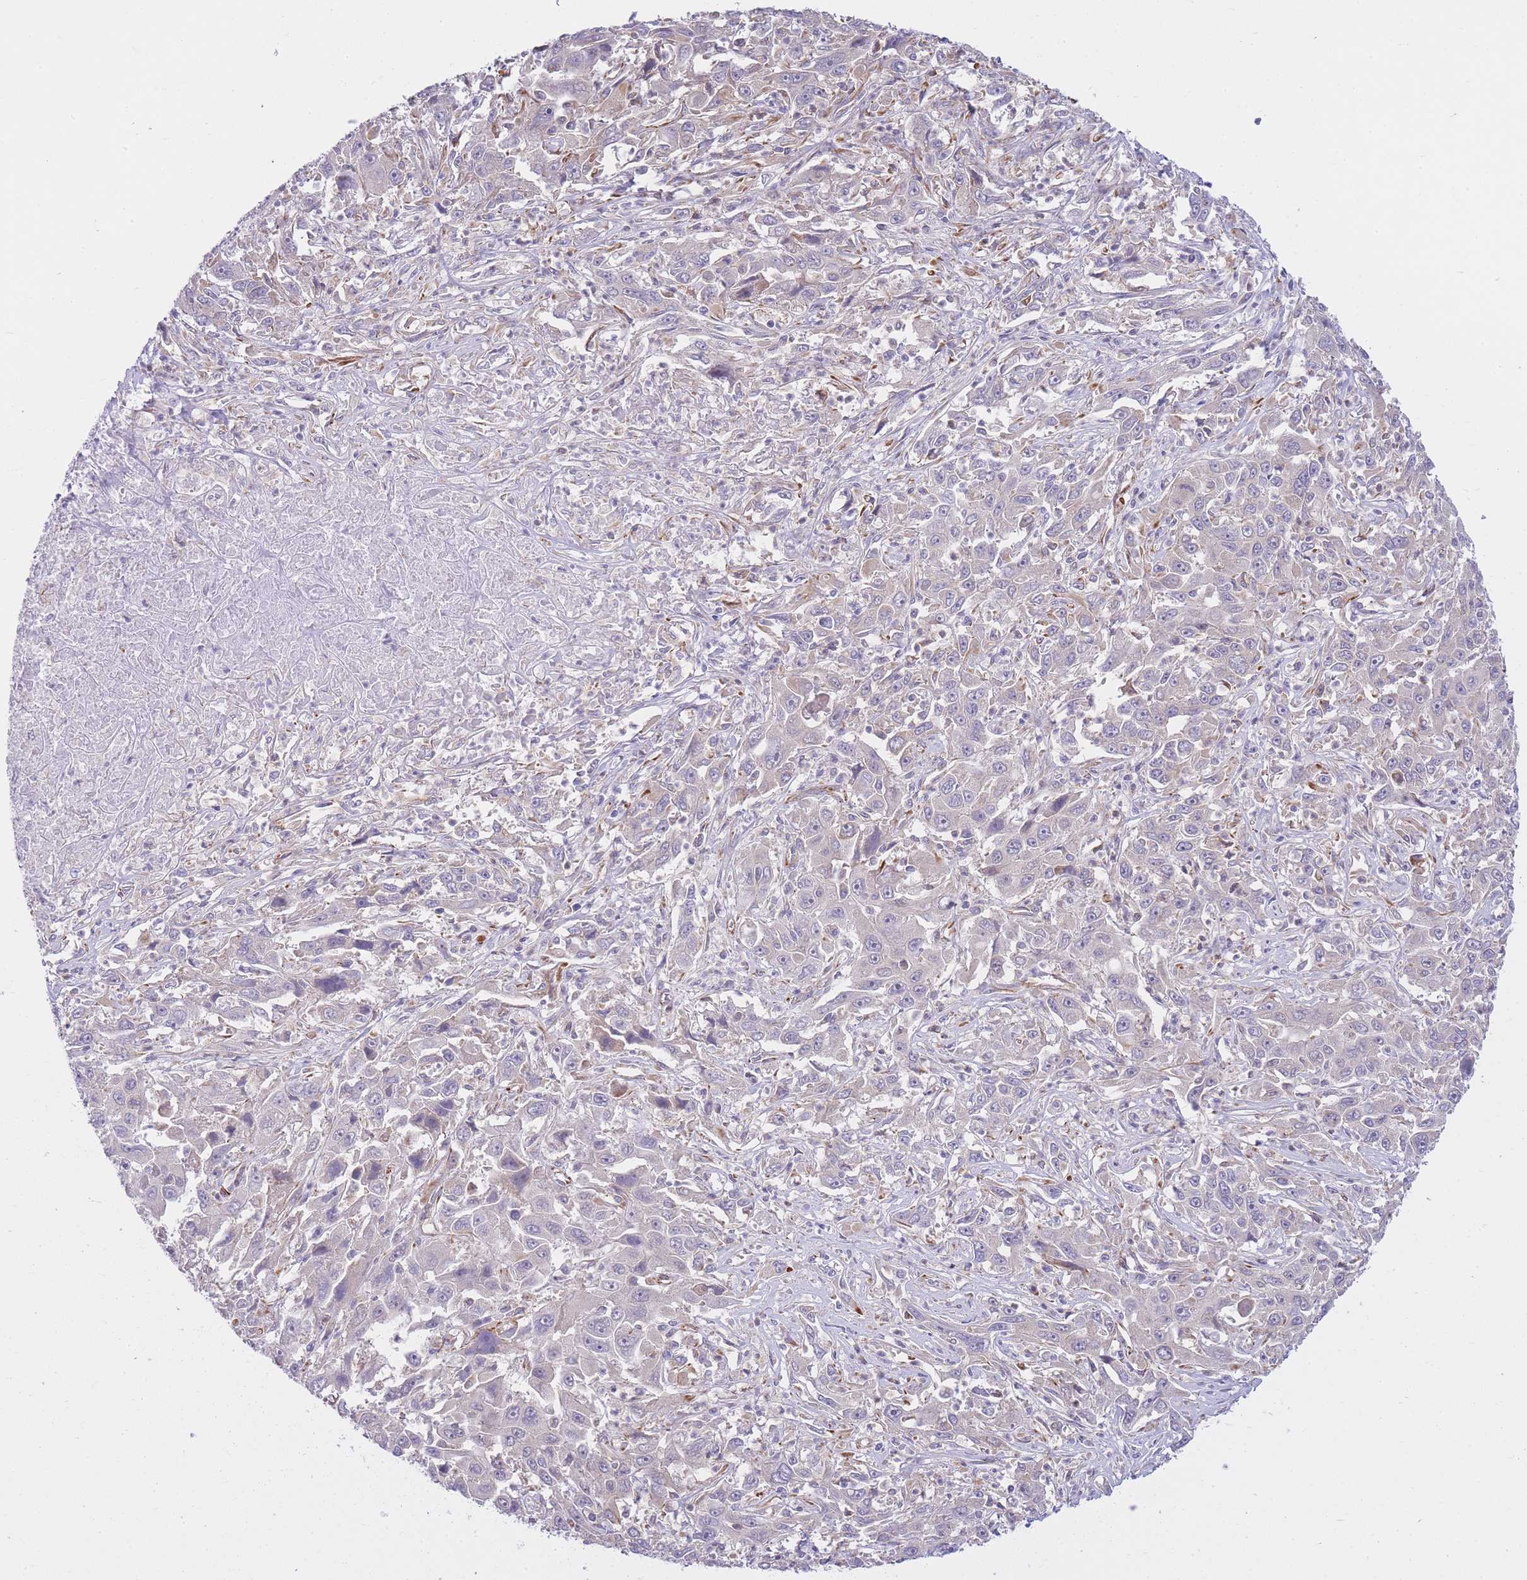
{"staining": {"intensity": "negative", "quantity": "none", "location": "none"}, "tissue": "liver cancer", "cell_type": "Tumor cells", "image_type": "cancer", "snomed": [{"axis": "morphology", "description": "Carcinoma, Hepatocellular, NOS"}, {"axis": "topography", "description": "Liver"}], "caption": "High magnification brightfield microscopy of liver cancer (hepatocellular carcinoma) stained with DAB (3,3'-diaminobenzidine) (brown) and counterstained with hematoxylin (blue): tumor cells show no significant expression. The staining is performed using DAB (3,3'-diaminobenzidine) brown chromogen with nuclei counter-stained in using hematoxylin.", "gene": "ECPAS", "patient": {"sex": "male", "age": 63}}